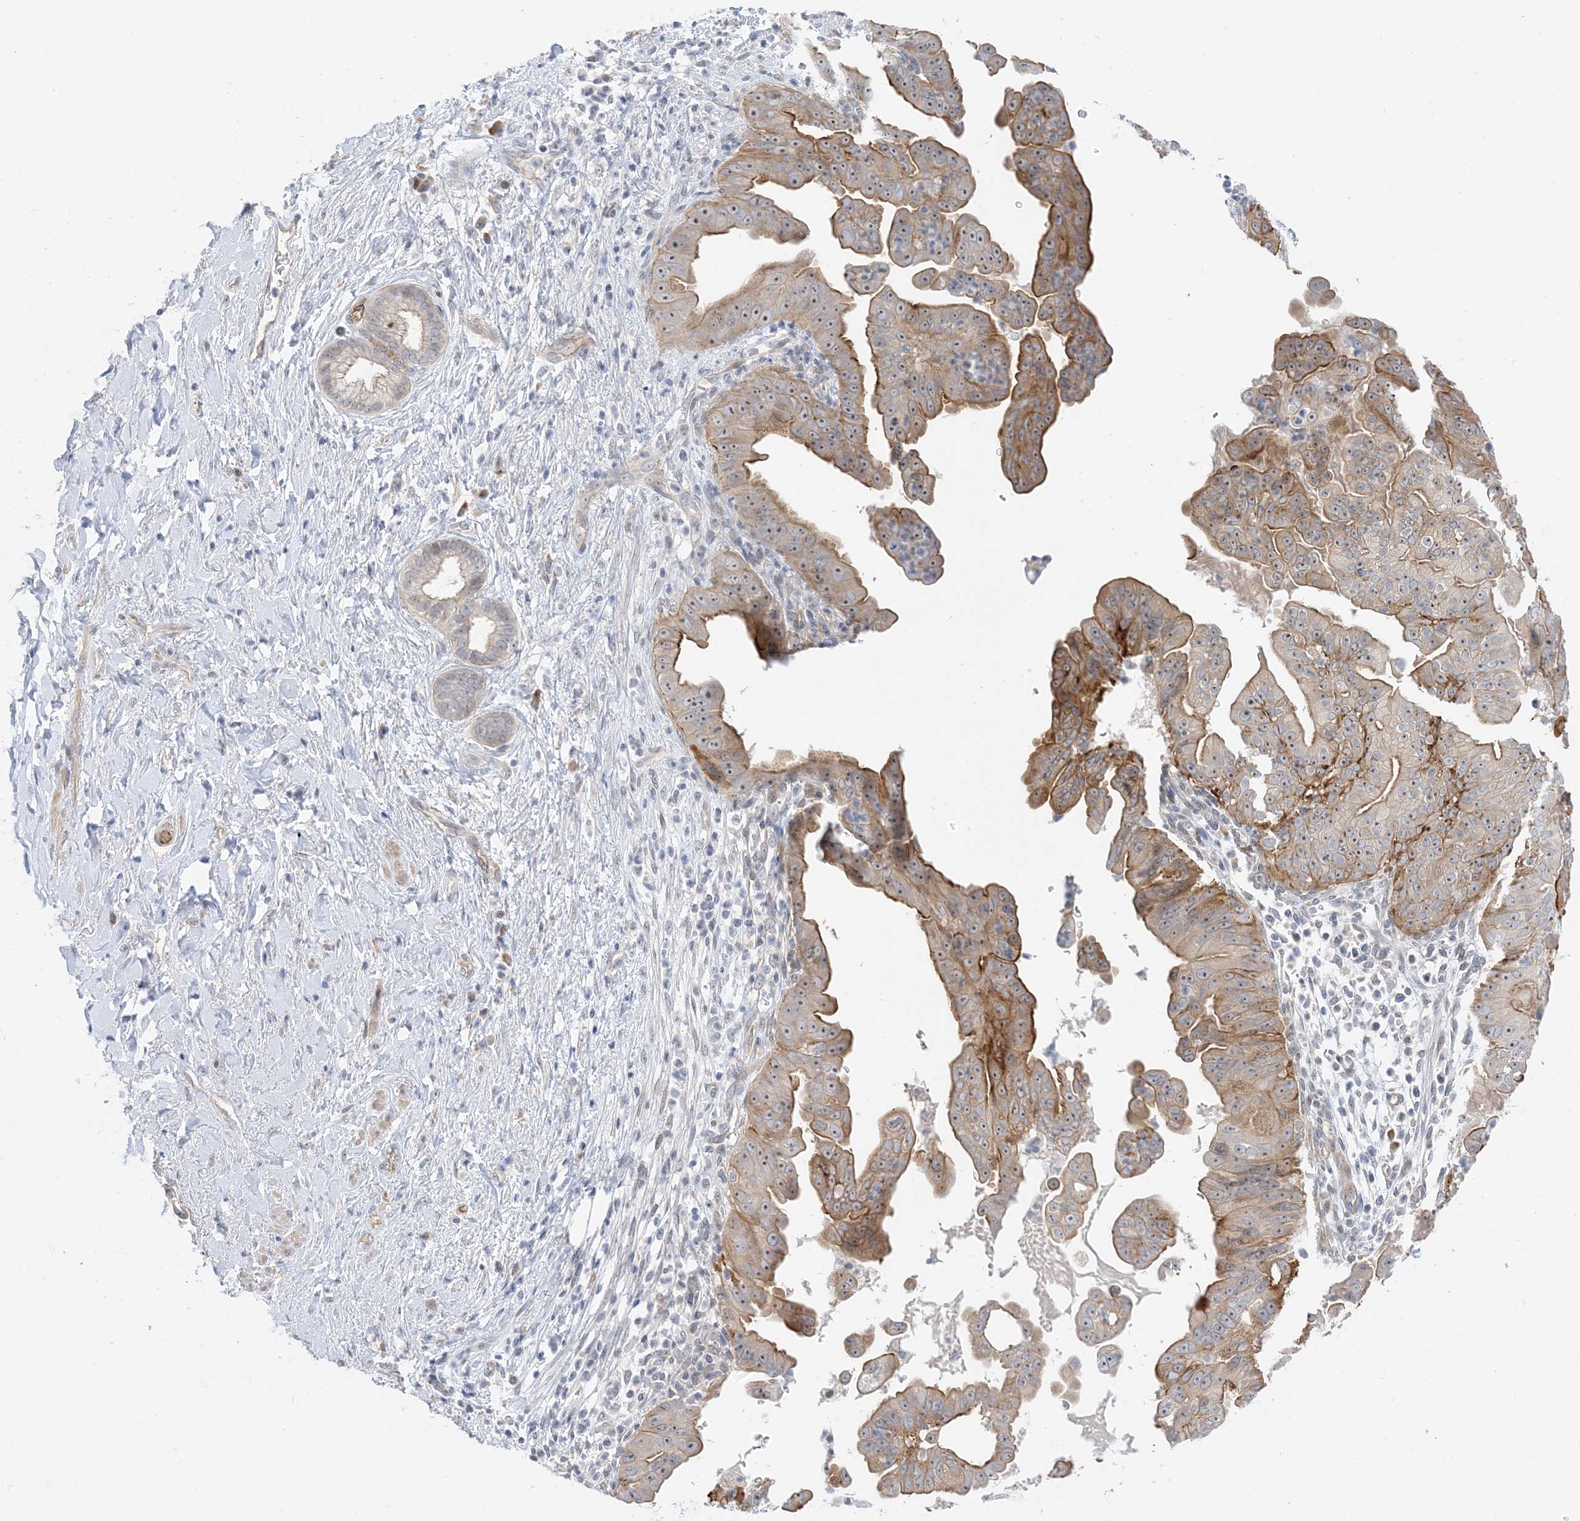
{"staining": {"intensity": "moderate", "quantity": ">75%", "location": "cytoplasmic/membranous,nuclear"}, "tissue": "pancreatic cancer", "cell_type": "Tumor cells", "image_type": "cancer", "snomed": [{"axis": "morphology", "description": "Adenocarcinoma, NOS"}, {"axis": "topography", "description": "Pancreas"}], "caption": "Pancreatic adenocarcinoma tissue reveals moderate cytoplasmic/membranous and nuclear staining in about >75% of tumor cells", "gene": "IL36B", "patient": {"sex": "female", "age": 78}}